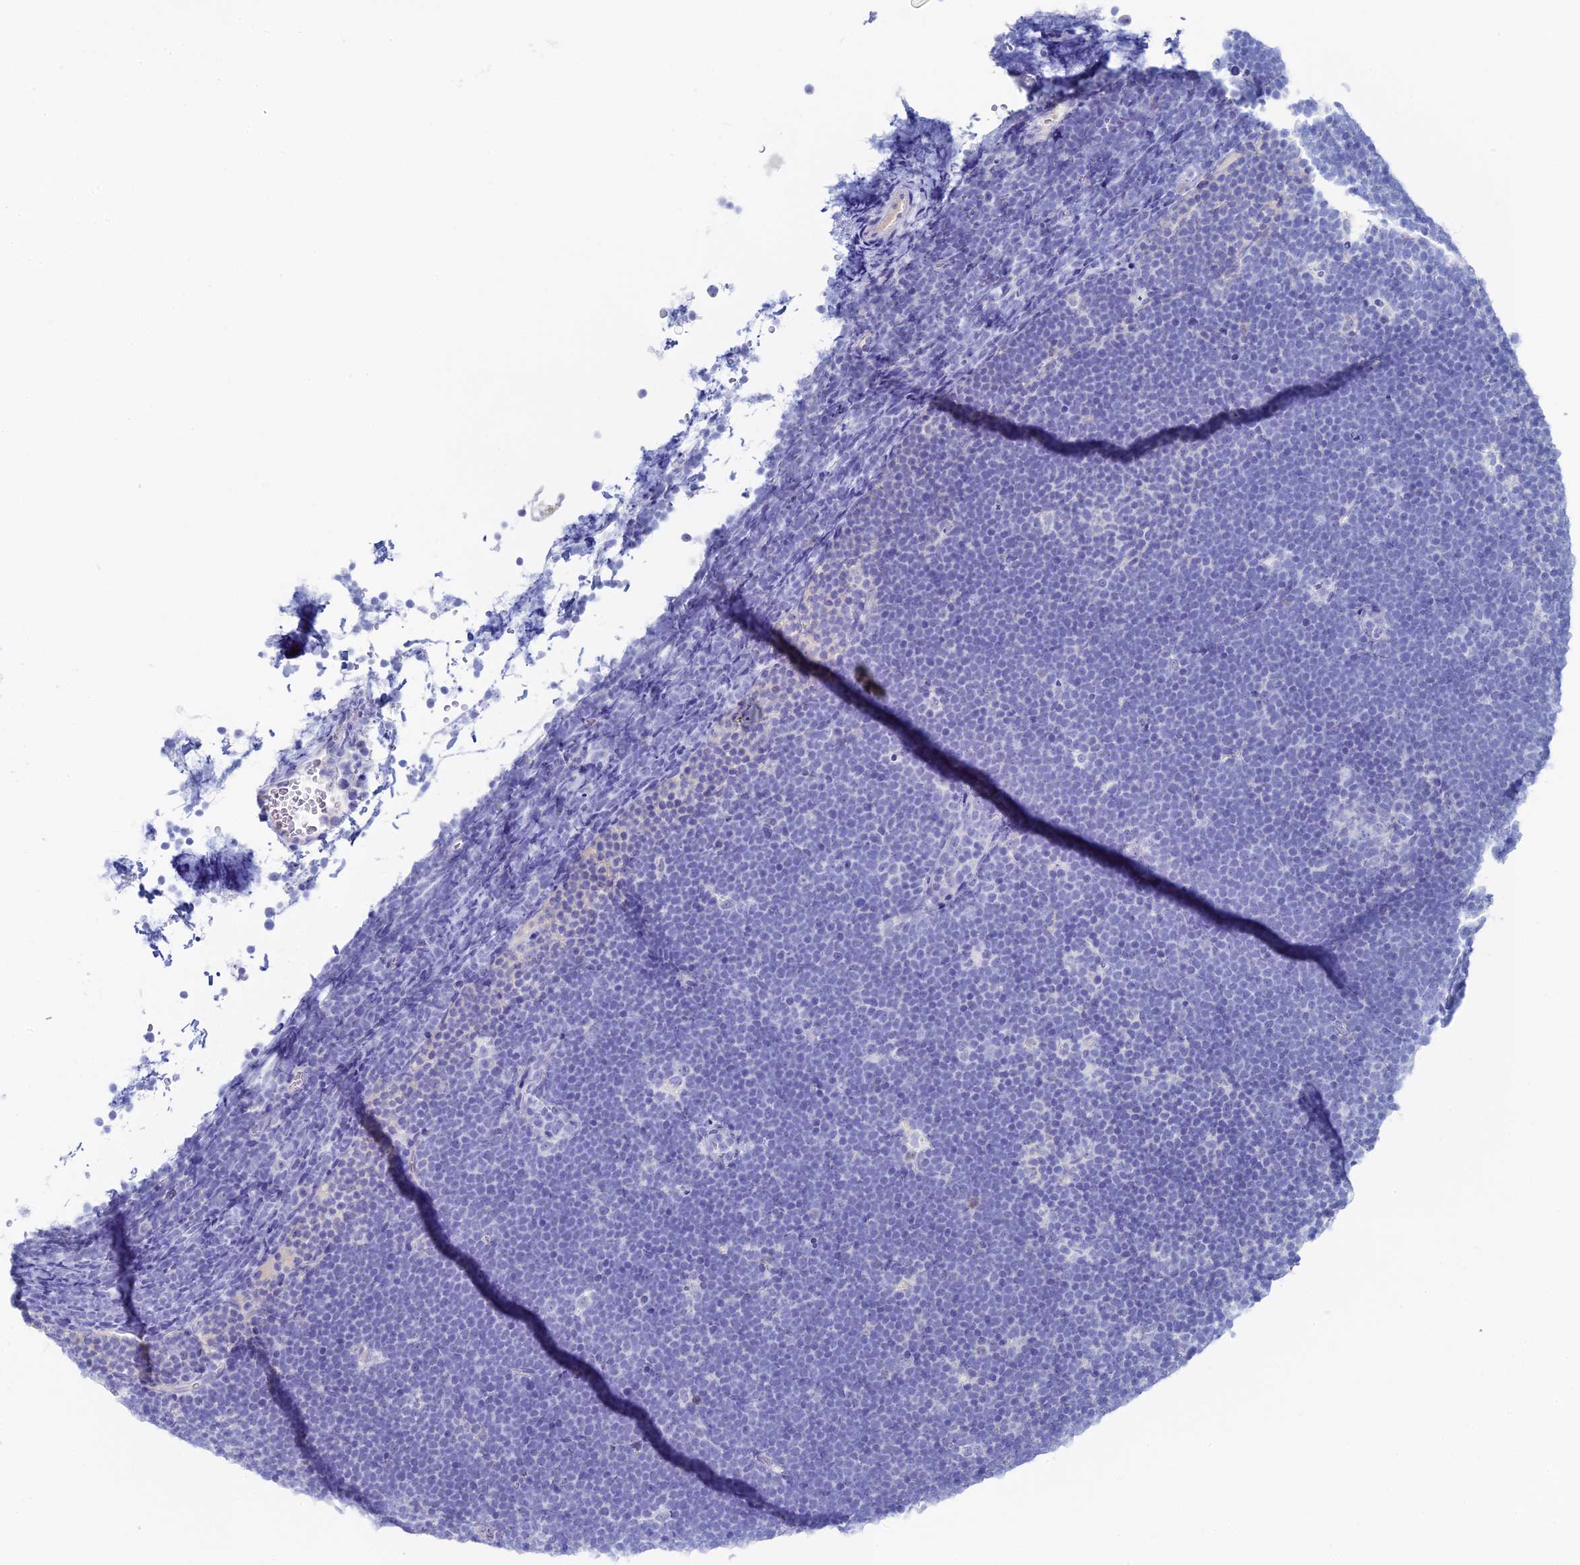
{"staining": {"intensity": "negative", "quantity": "none", "location": "none"}, "tissue": "lymphoma", "cell_type": "Tumor cells", "image_type": "cancer", "snomed": [{"axis": "morphology", "description": "Malignant lymphoma, non-Hodgkin's type, High grade"}, {"axis": "topography", "description": "Lymph node"}], "caption": "The micrograph displays no staining of tumor cells in lymphoma. (Immunohistochemistry, brightfield microscopy, high magnification).", "gene": "UNC119", "patient": {"sex": "male", "age": 13}}